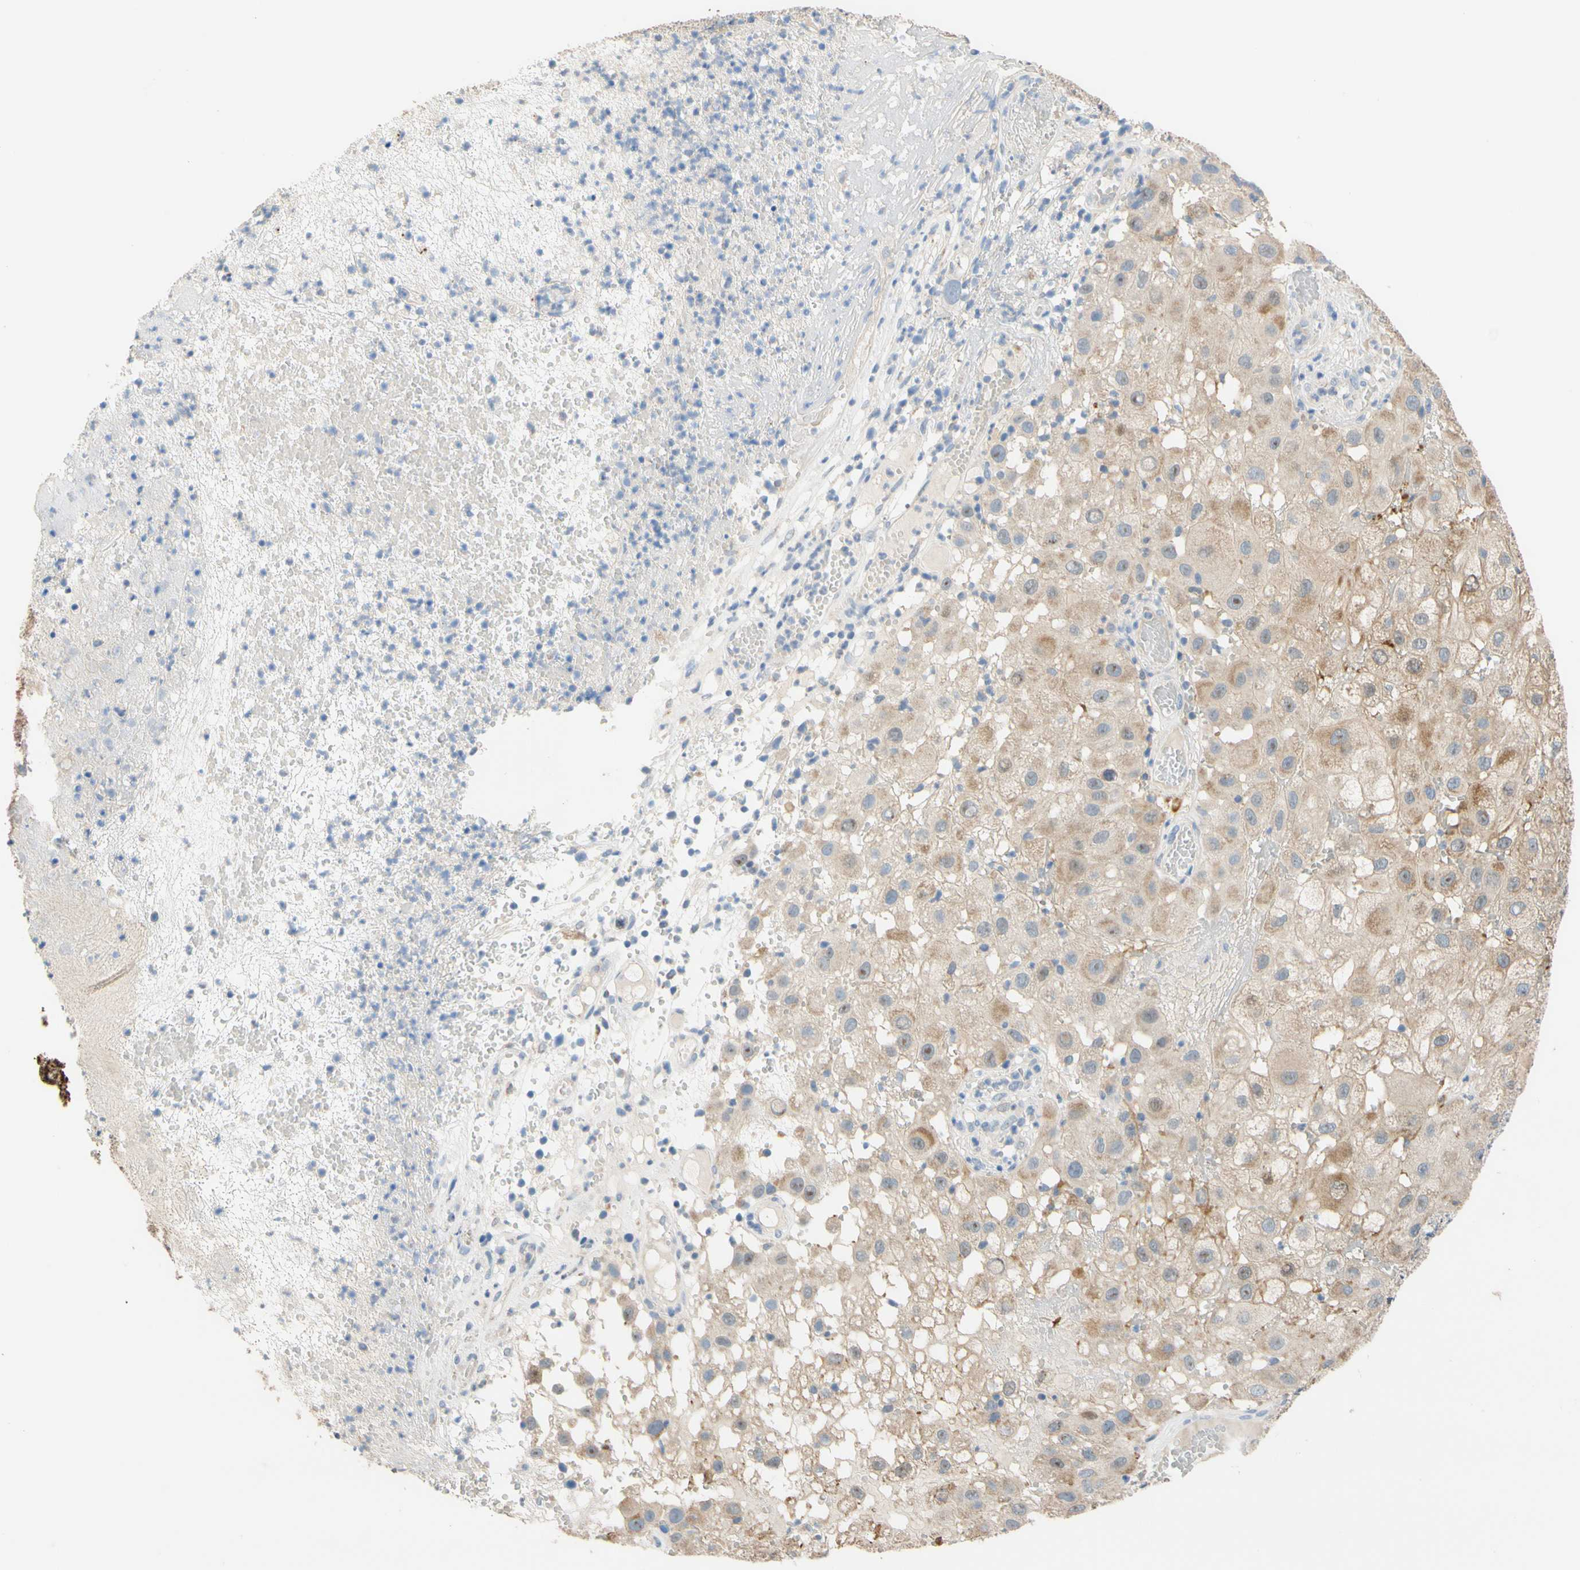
{"staining": {"intensity": "moderate", "quantity": ">75%", "location": "cytoplasmic/membranous"}, "tissue": "melanoma", "cell_type": "Tumor cells", "image_type": "cancer", "snomed": [{"axis": "morphology", "description": "Malignant melanoma, NOS"}, {"axis": "topography", "description": "Skin"}], "caption": "Malignant melanoma stained with IHC shows moderate cytoplasmic/membranous staining in approximately >75% of tumor cells.", "gene": "ALDH1A2", "patient": {"sex": "female", "age": 81}}